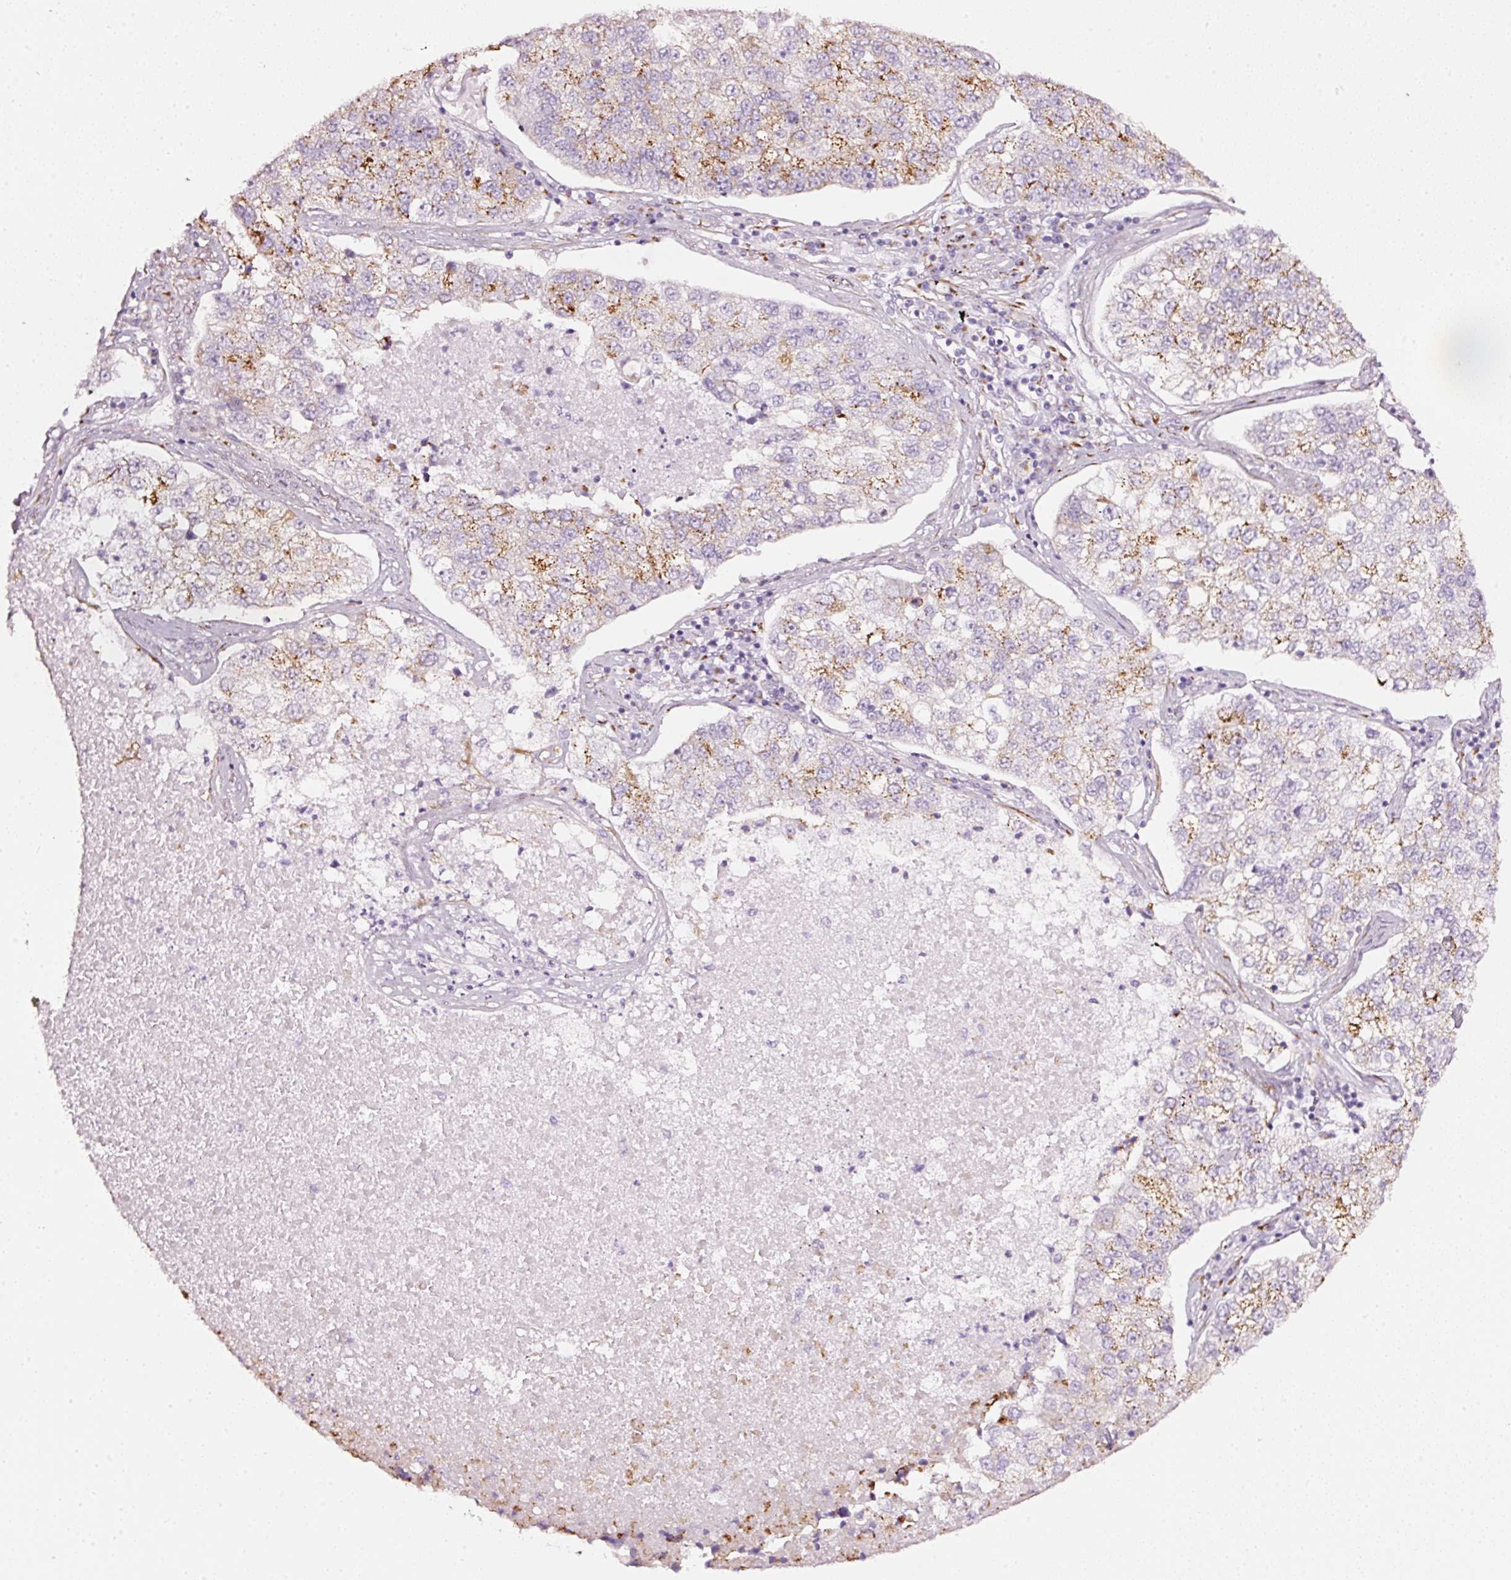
{"staining": {"intensity": "moderate", "quantity": "25%-75%", "location": "cytoplasmic/membranous"}, "tissue": "lung cancer", "cell_type": "Tumor cells", "image_type": "cancer", "snomed": [{"axis": "morphology", "description": "Adenocarcinoma, NOS"}, {"axis": "topography", "description": "Lung"}], "caption": "Moderate cytoplasmic/membranous staining for a protein is identified in about 25%-75% of tumor cells of lung adenocarcinoma using immunohistochemistry (IHC).", "gene": "SDF4", "patient": {"sex": "male", "age": 49}}